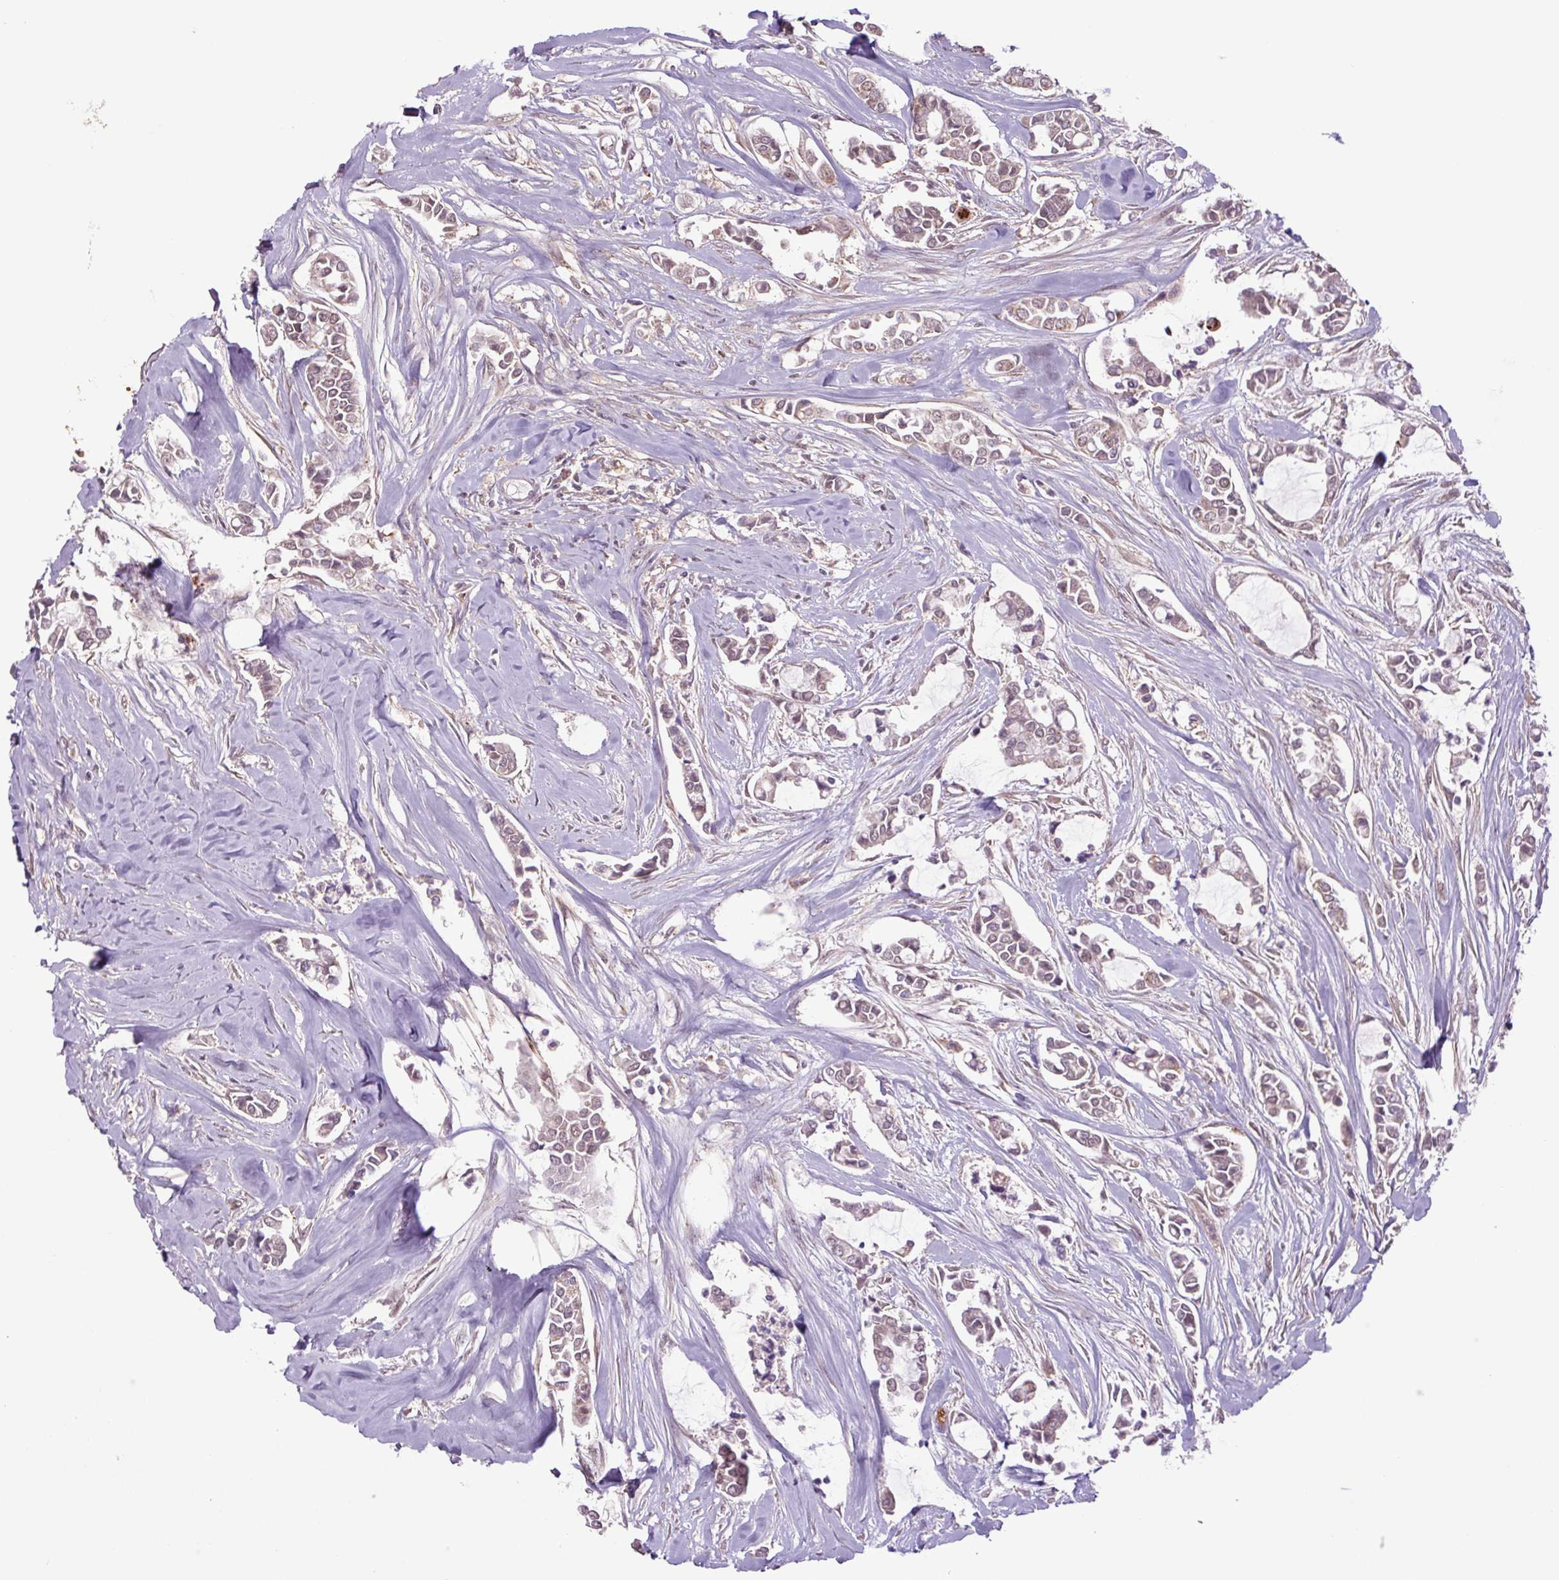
{"staining": {"intensity": "weak", "quantity": "<25%", "location": "cytoplasmic/membranous"}, "tissue": "breast cancer", "cell_type": "Tumor cells", "image_type": "cancer", "snomed": [{"axis": "morphology", "description": "Duct carcinoma"}, {"axis": "topography", "description": "Breast"}], "caption": "DAB immunohistochemical staining of breast cancer (invasive ductal carcinoma) exhibits no significant expression in tumor cells. (Immunohistochemistry (ihc), brightfield microscopy, high magnification).", "gene": "TMEM160", "patient": {"sex": "female", "age": 84}}